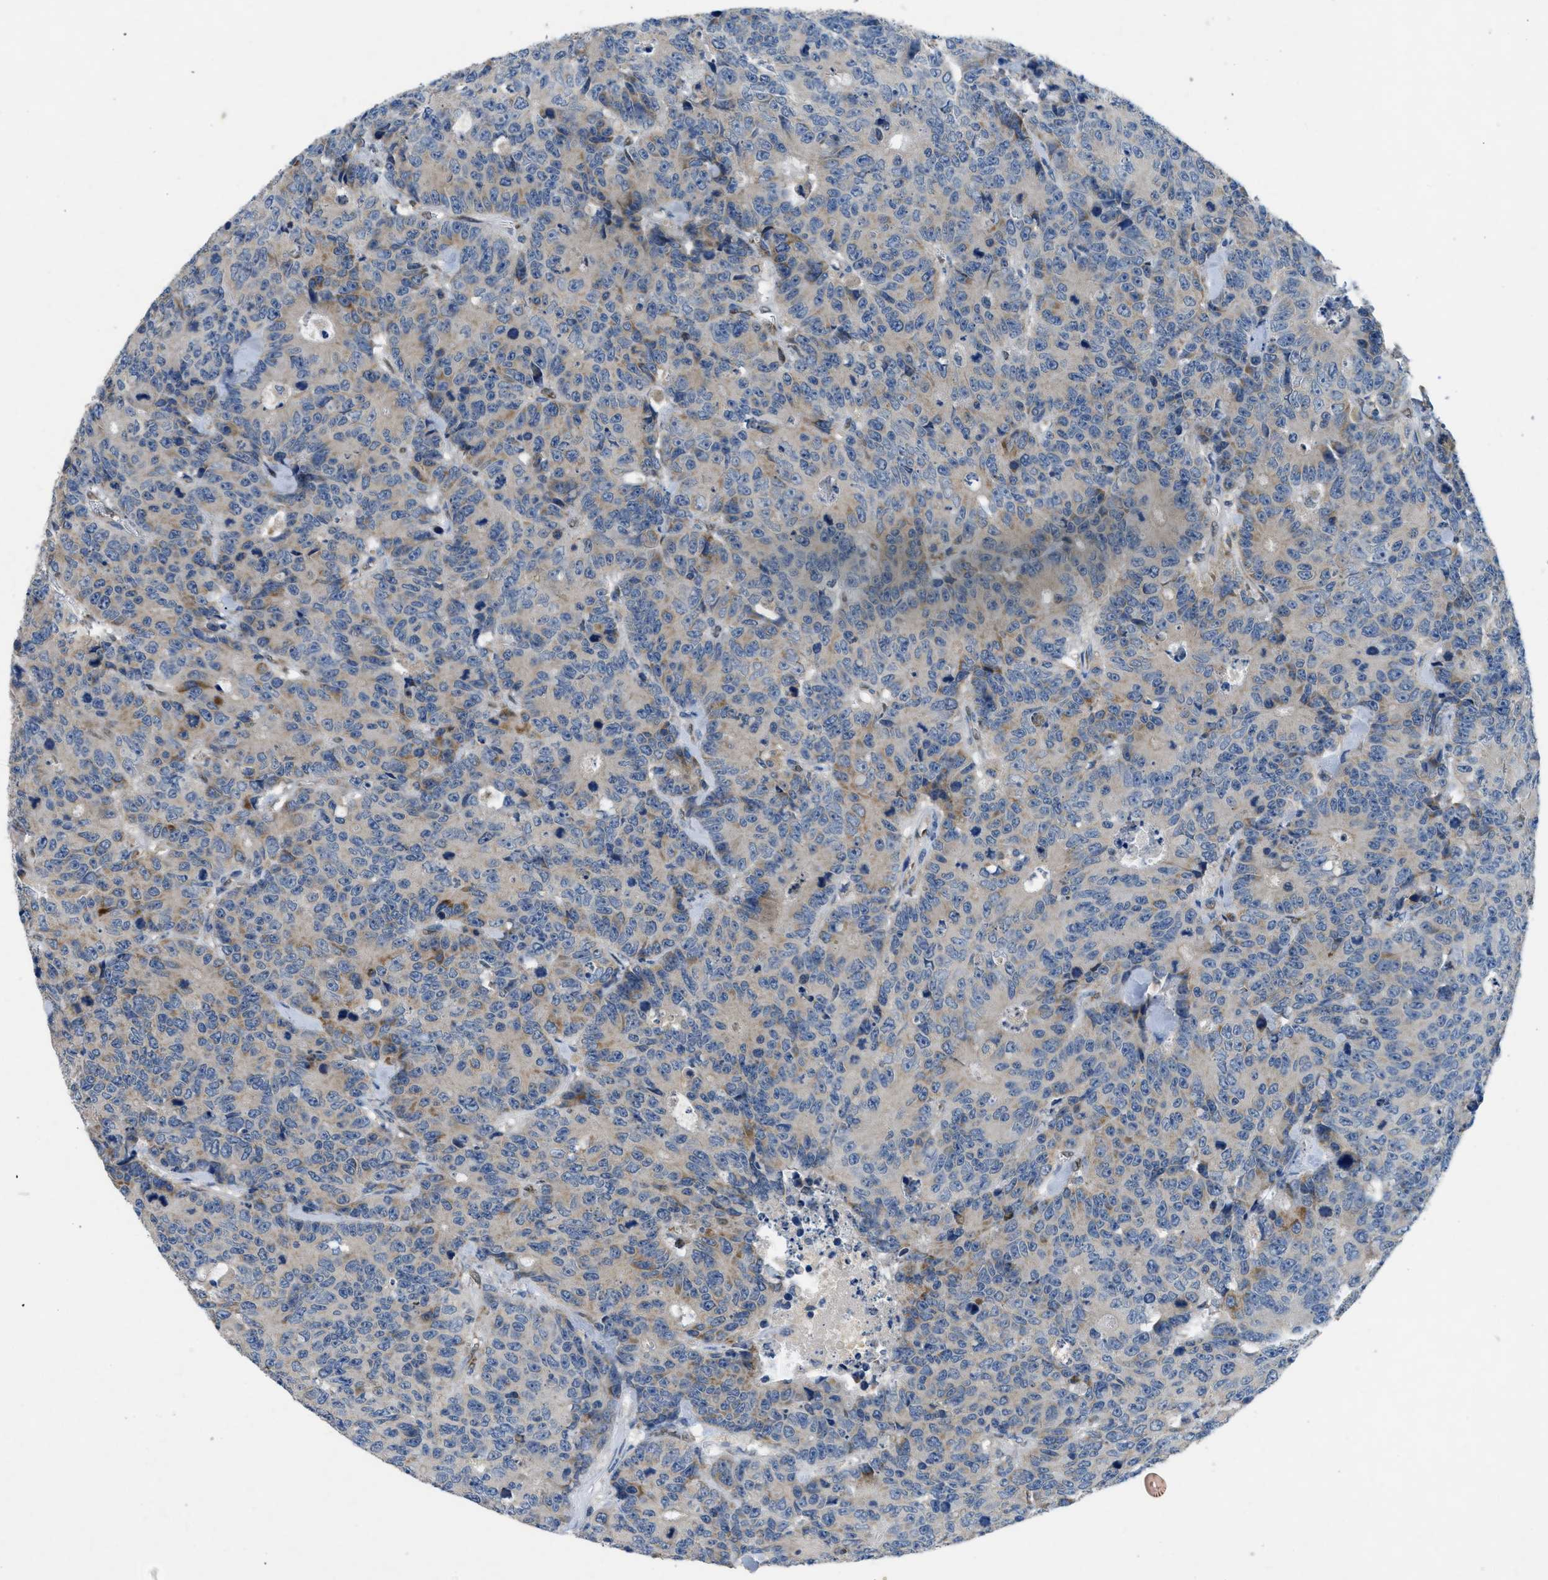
{"staining": {"intensity": "weak", "quantity": "25%-75%", "location": "cytoplasmic/membranous"}, "tissue": "colorectal cancer", "cell_type": "Tumor cells", "image_type": "cancer", "snomed": [{"axis": "morphology", "description": "Adenocarcinoma, NOS"}, {"axis": "topography", "description": "Colon"}], "caption": "Protein expression analysis of human colorectal adenocarcinoma reveals weak cytoplasmic/membranous staining in approximately 25%-75% of tumor cells.", "gene": "PNKD", "patient": {"sex": "female", "age": 86}}